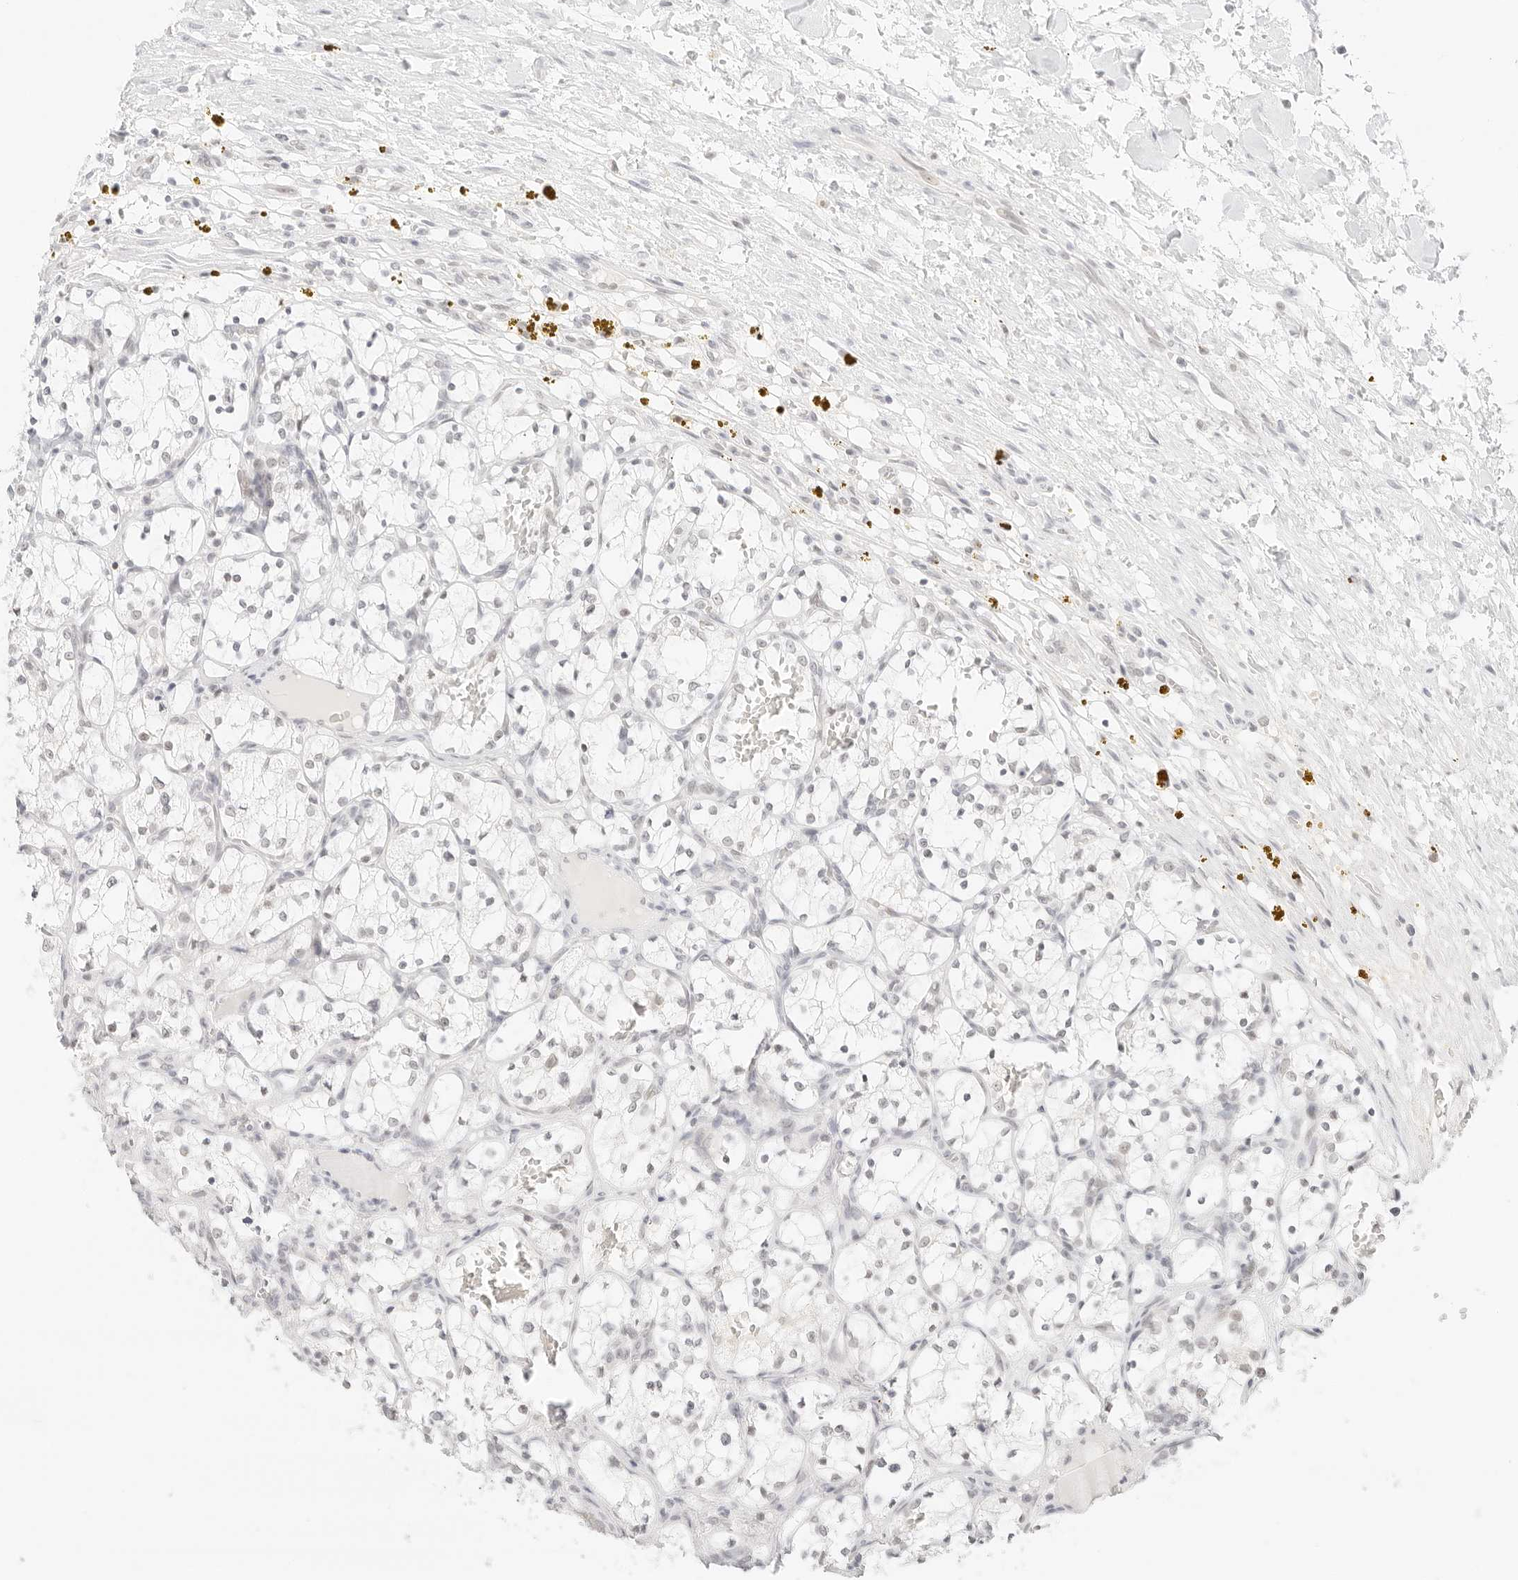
{"staining": {"intensity": "negative", "quantity": "none", "location": "none"}, "tissue": "renal cancer", "cell_type": "Tumor cells", "image_type": "cancer", "snomed": [{"axis": "morphology", "description": "Adenocarcinoma, NOS"}, {"axis": "topography", "description": "Kidney"}], "caption": "This is an IHC image of renal adenocarcinoma. There is no positivity in tumor cells.", "gene": "ITGA6", "patient": {"sex": "female", "age": 69}}